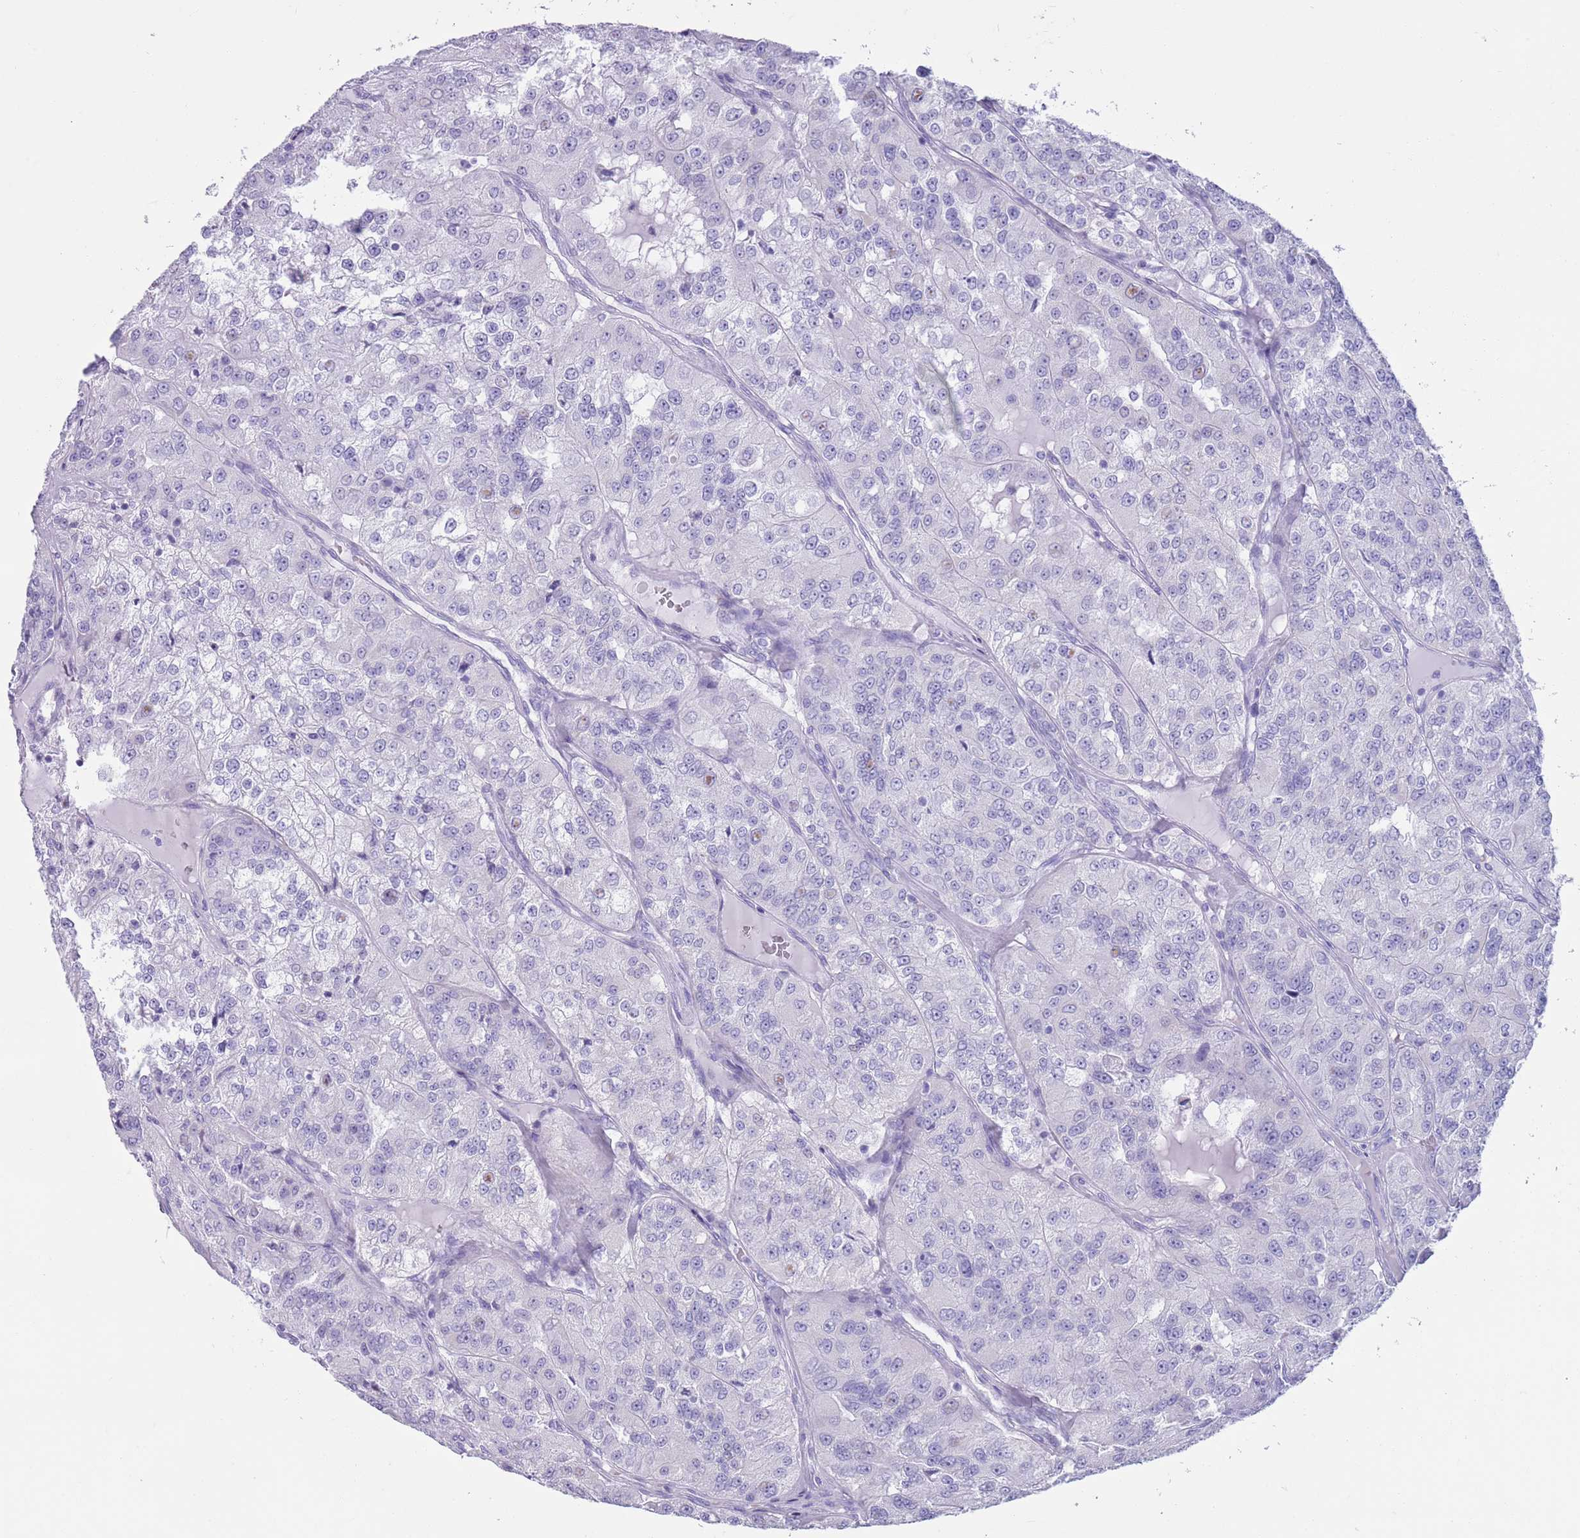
{"staining": {"intensity": "negative", "quantity": "none", "location": "none"}, "tissue": "renal cancer", "cell_type": "Tumor cells", "image_type": "cancer", "snomed": [{"axis": "morphology", "description": "Adenocarcinoma, NOS"}, {"axis": "topography", "description": "Kidney"}], "caption": "The IHC image has no significant staining in tumor cells of renal adenocarcinoma tissue.", "gene": "LY6G5B", "patient": {"sex": "female", "age": 63}}